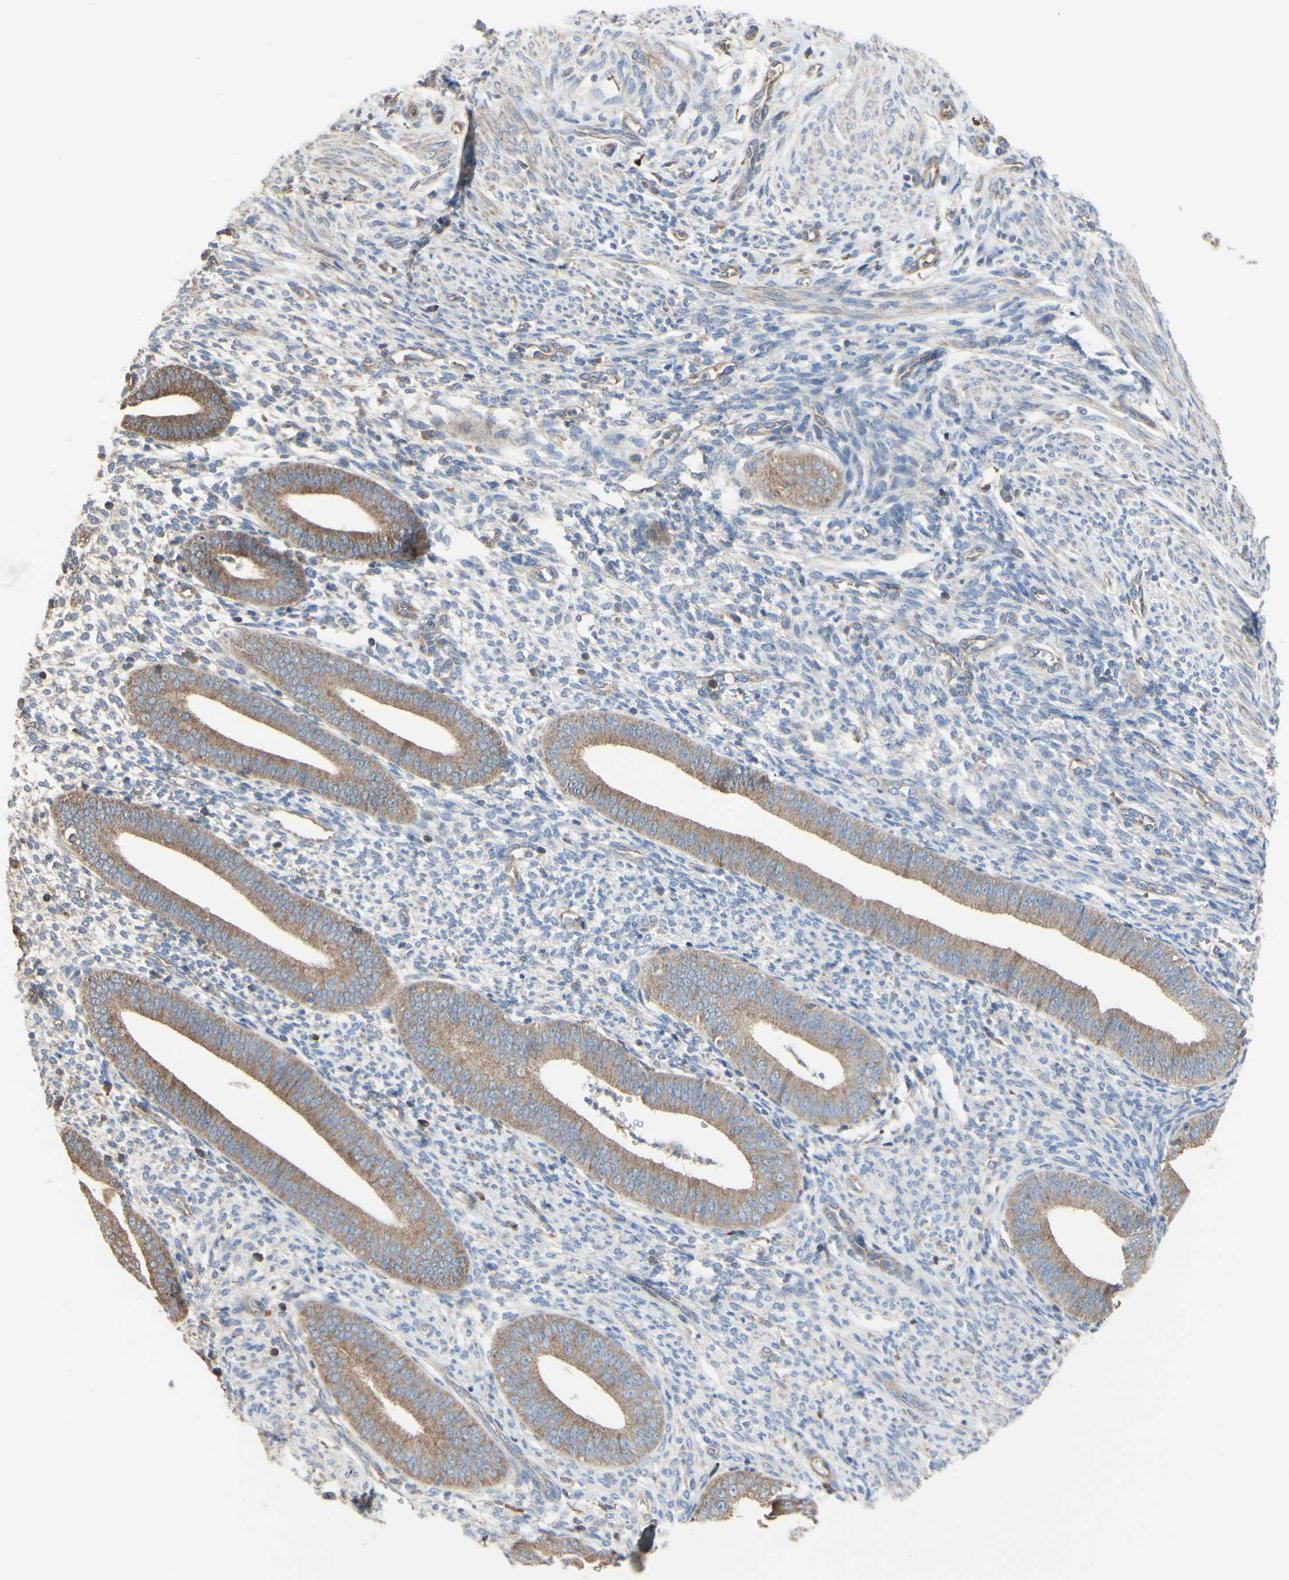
{"staining": {"intensity": "weak", "quantity": "25%-75%", "location": "cytoplasmic/membranous"}, "tissue": "endometrium", "cell_type": "Cells in endometrial stroma", "image_type": "normal", "snomed": [{"axis": "morphology", "description": "Normal tissue, NOS"}, {"axis": "topography", "description": "Endometrium"}], "caption": "This is a photomicrograph of immunohistochemistry (IHC) staining of unremarkable endometrium, which shows weak expression in the cytoplasmic/membranous of cells in endometrial stroma.", "gene": "BECN1", "patient": {"sex": "female", "age": 35}}